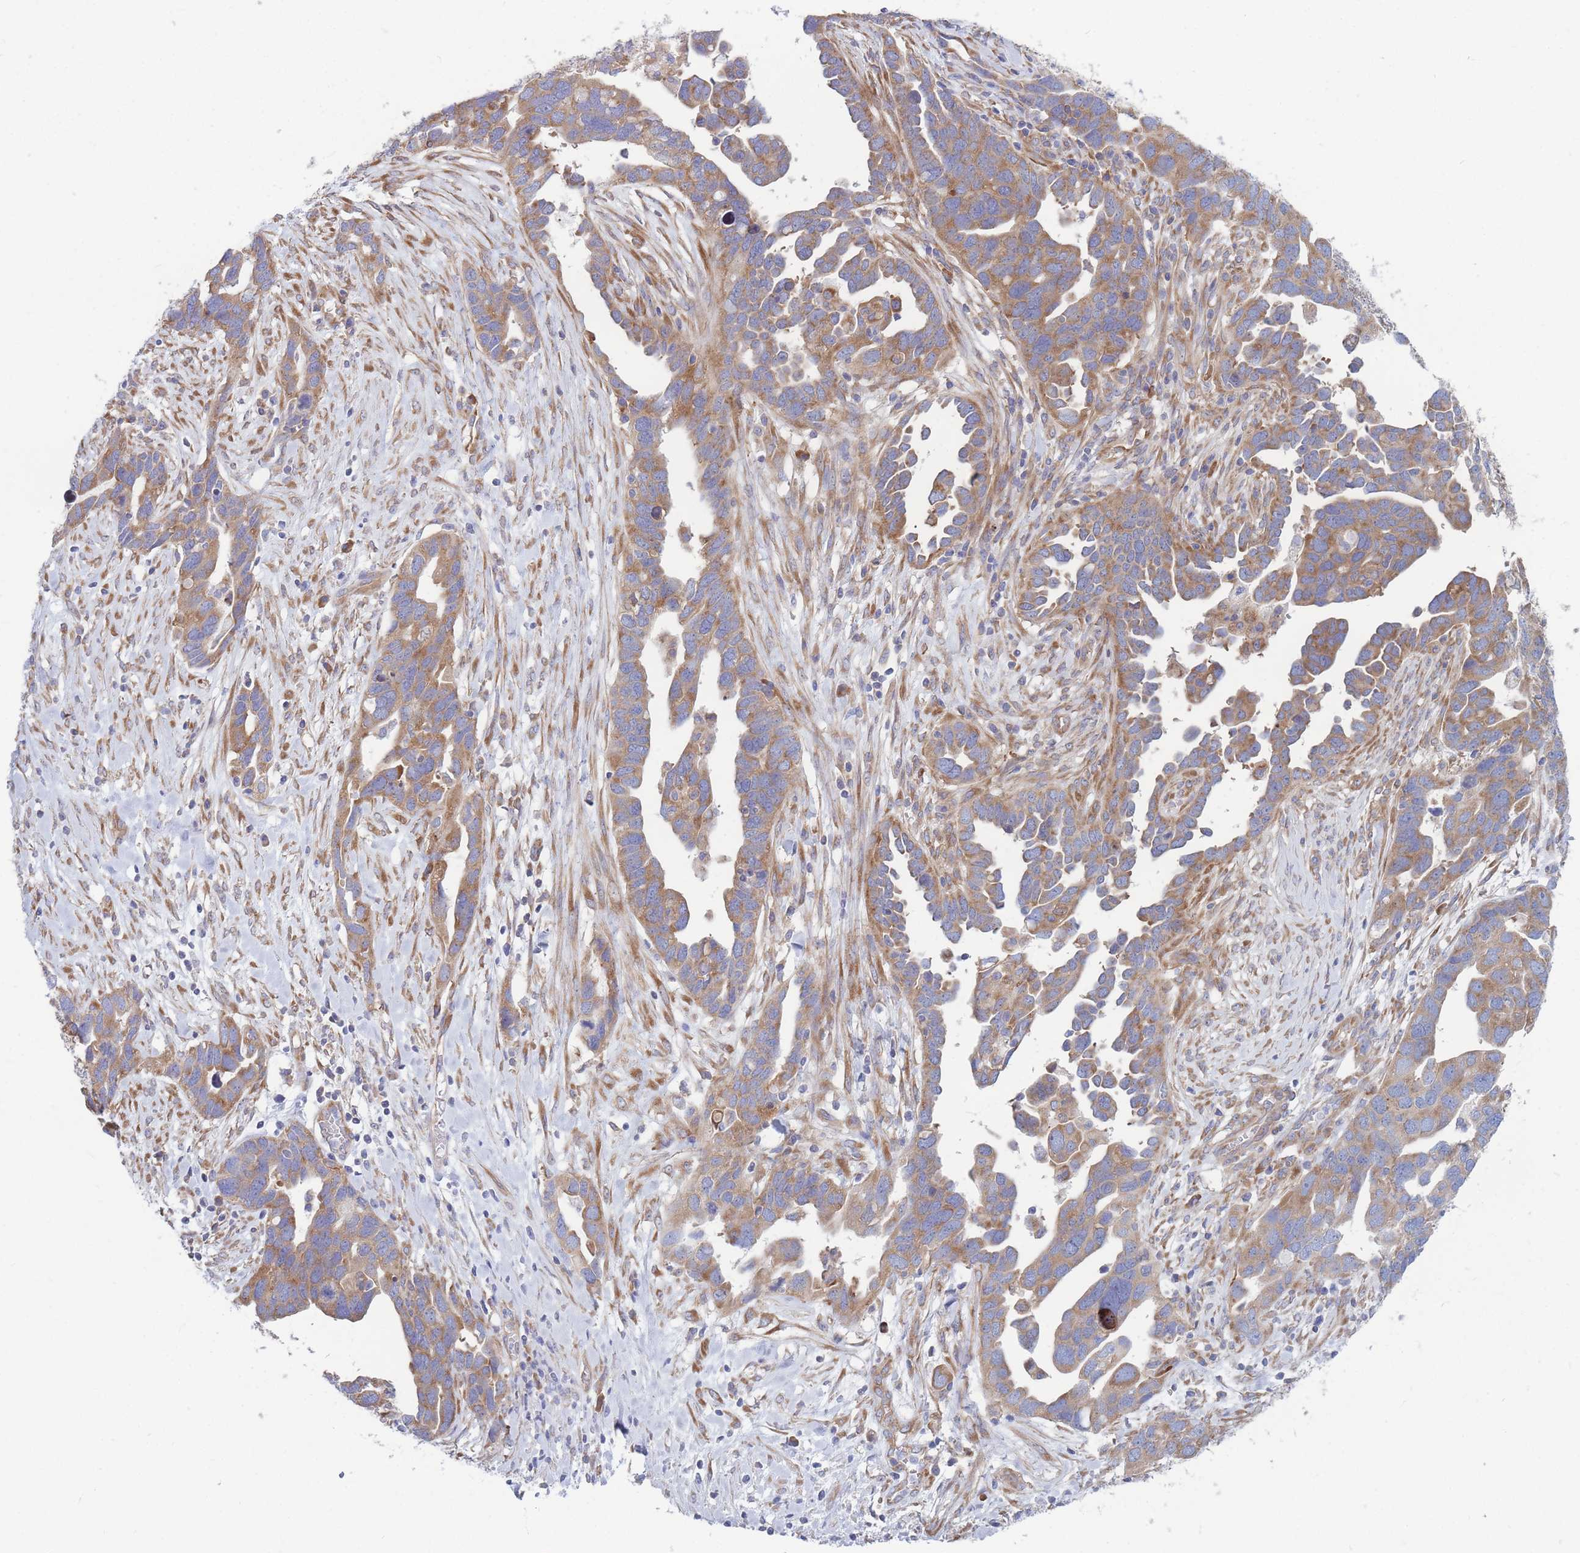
{"staining": {"intensity": "moderate", "quantity": ">75%", "location": "cytoplasmic/membranous"}, "tissue": "ovarian cancer", "cell_type": "Tumor cells", "image_type": "cancer", "snomed": [{"axis": "morphology", "description": "Cystadenocarcinoma, serous, NOS"}, {"axis": "topography", "description": "Ovary"}], "caption": "Immunohistochemical staining of human ovarian cancer (serous cystadenocarcinoma) displays medium levels of moderate cytoplasmic/membranous protein expression in about >75% of tumor cells. (IHC, brightfield microscopy, high magnification).", "gene": "RPL8", "patient": {"sex": "female", "age": 54}}